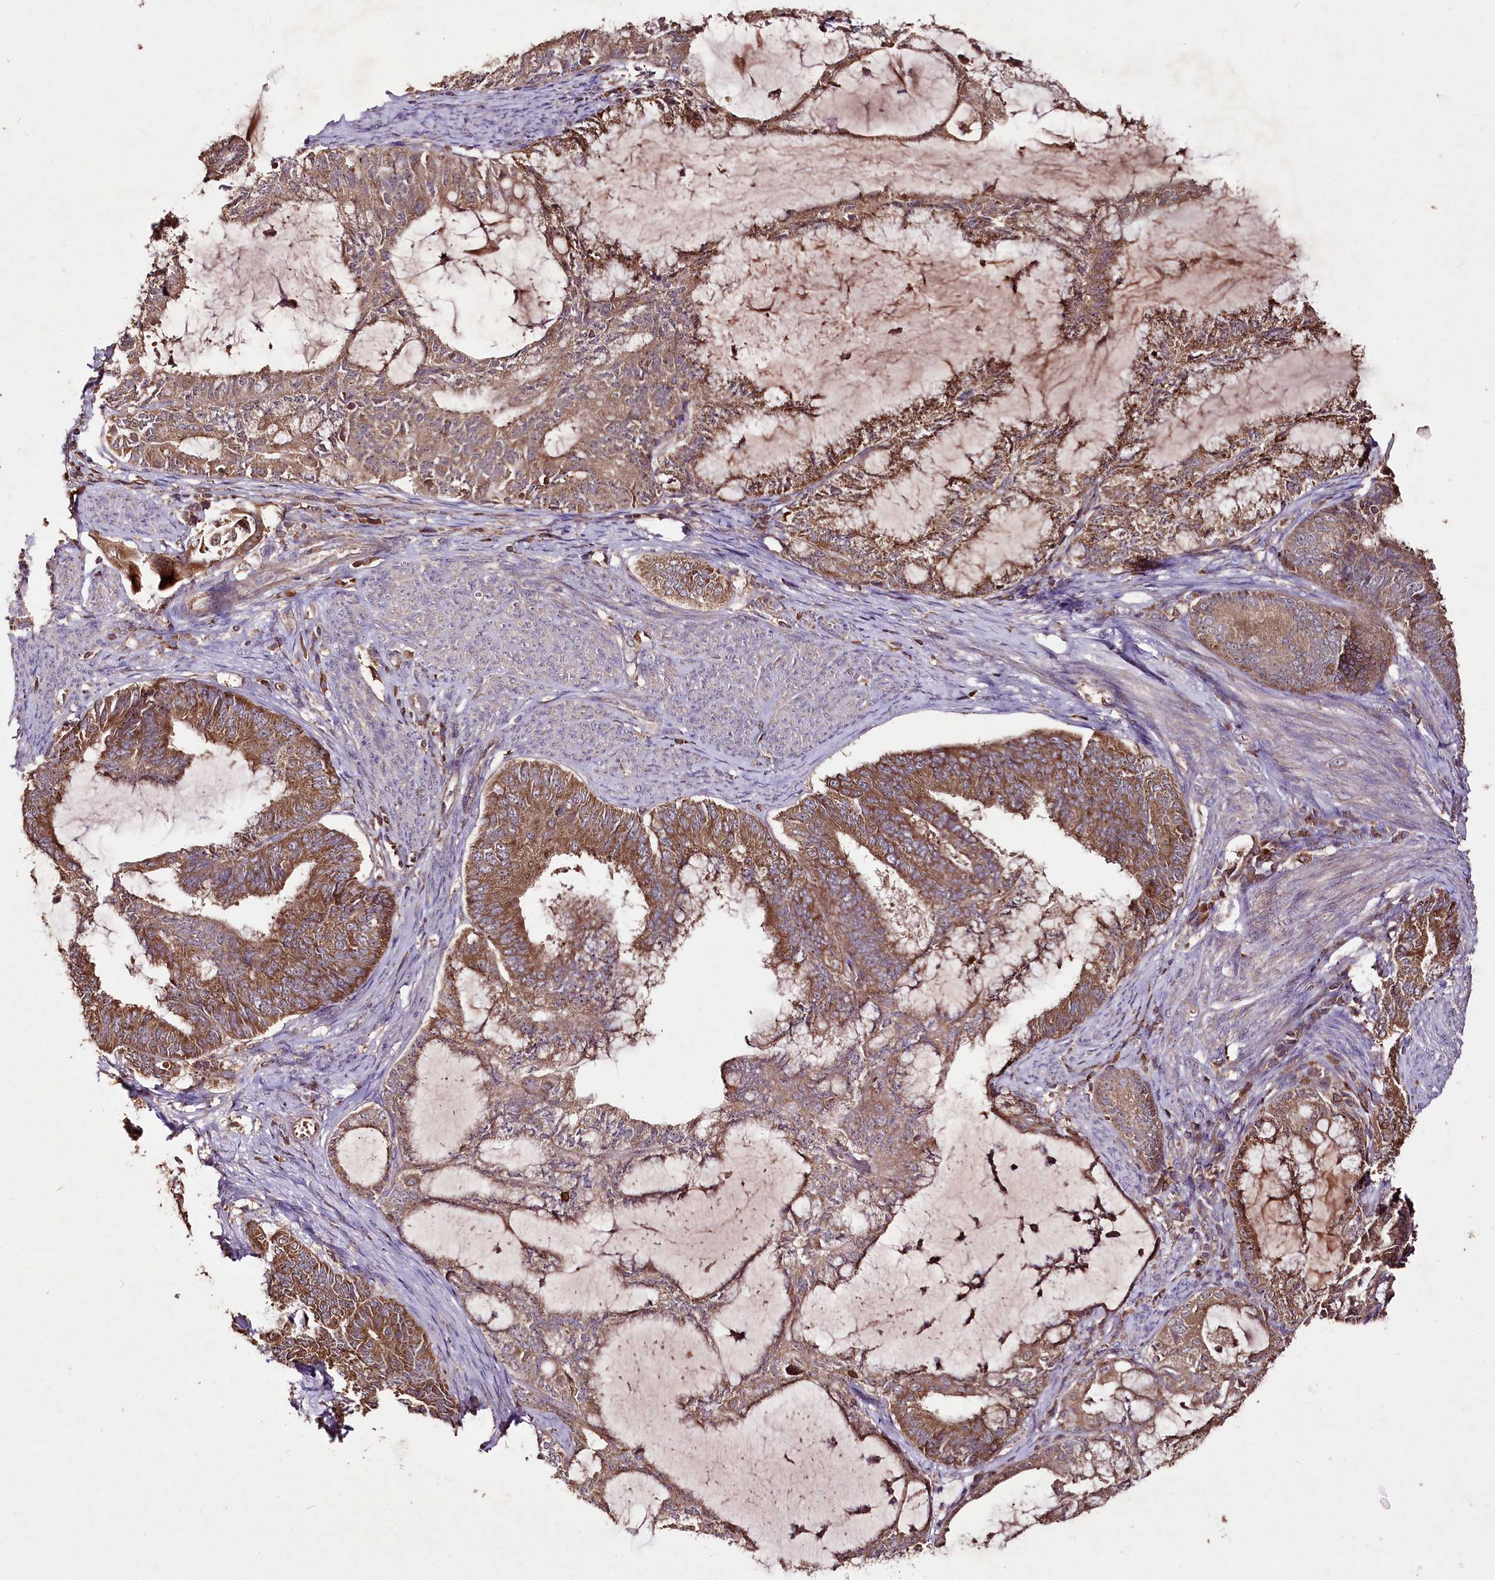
{"staining": {"intensity": "moderate", "quantity": ">75%", "location": "cytoplasmic/membranous"}, "tissue": "endometrial cancer", "cell_type": "Tumor cells", "image_type": "cancer", "snomed": [{"axis": "morphology", "description": "Adenocarcinoma, NOS"}, {"axis": "topography", "description": "Endometrium"}], "caption": "The immunohistochemical stain highlights moderate cytoplasmic/membranous staining in tumor cells of endometrial cancer tissue.", "gene": "FAM53B", "patient": {"sex": "female", "age": 86}}